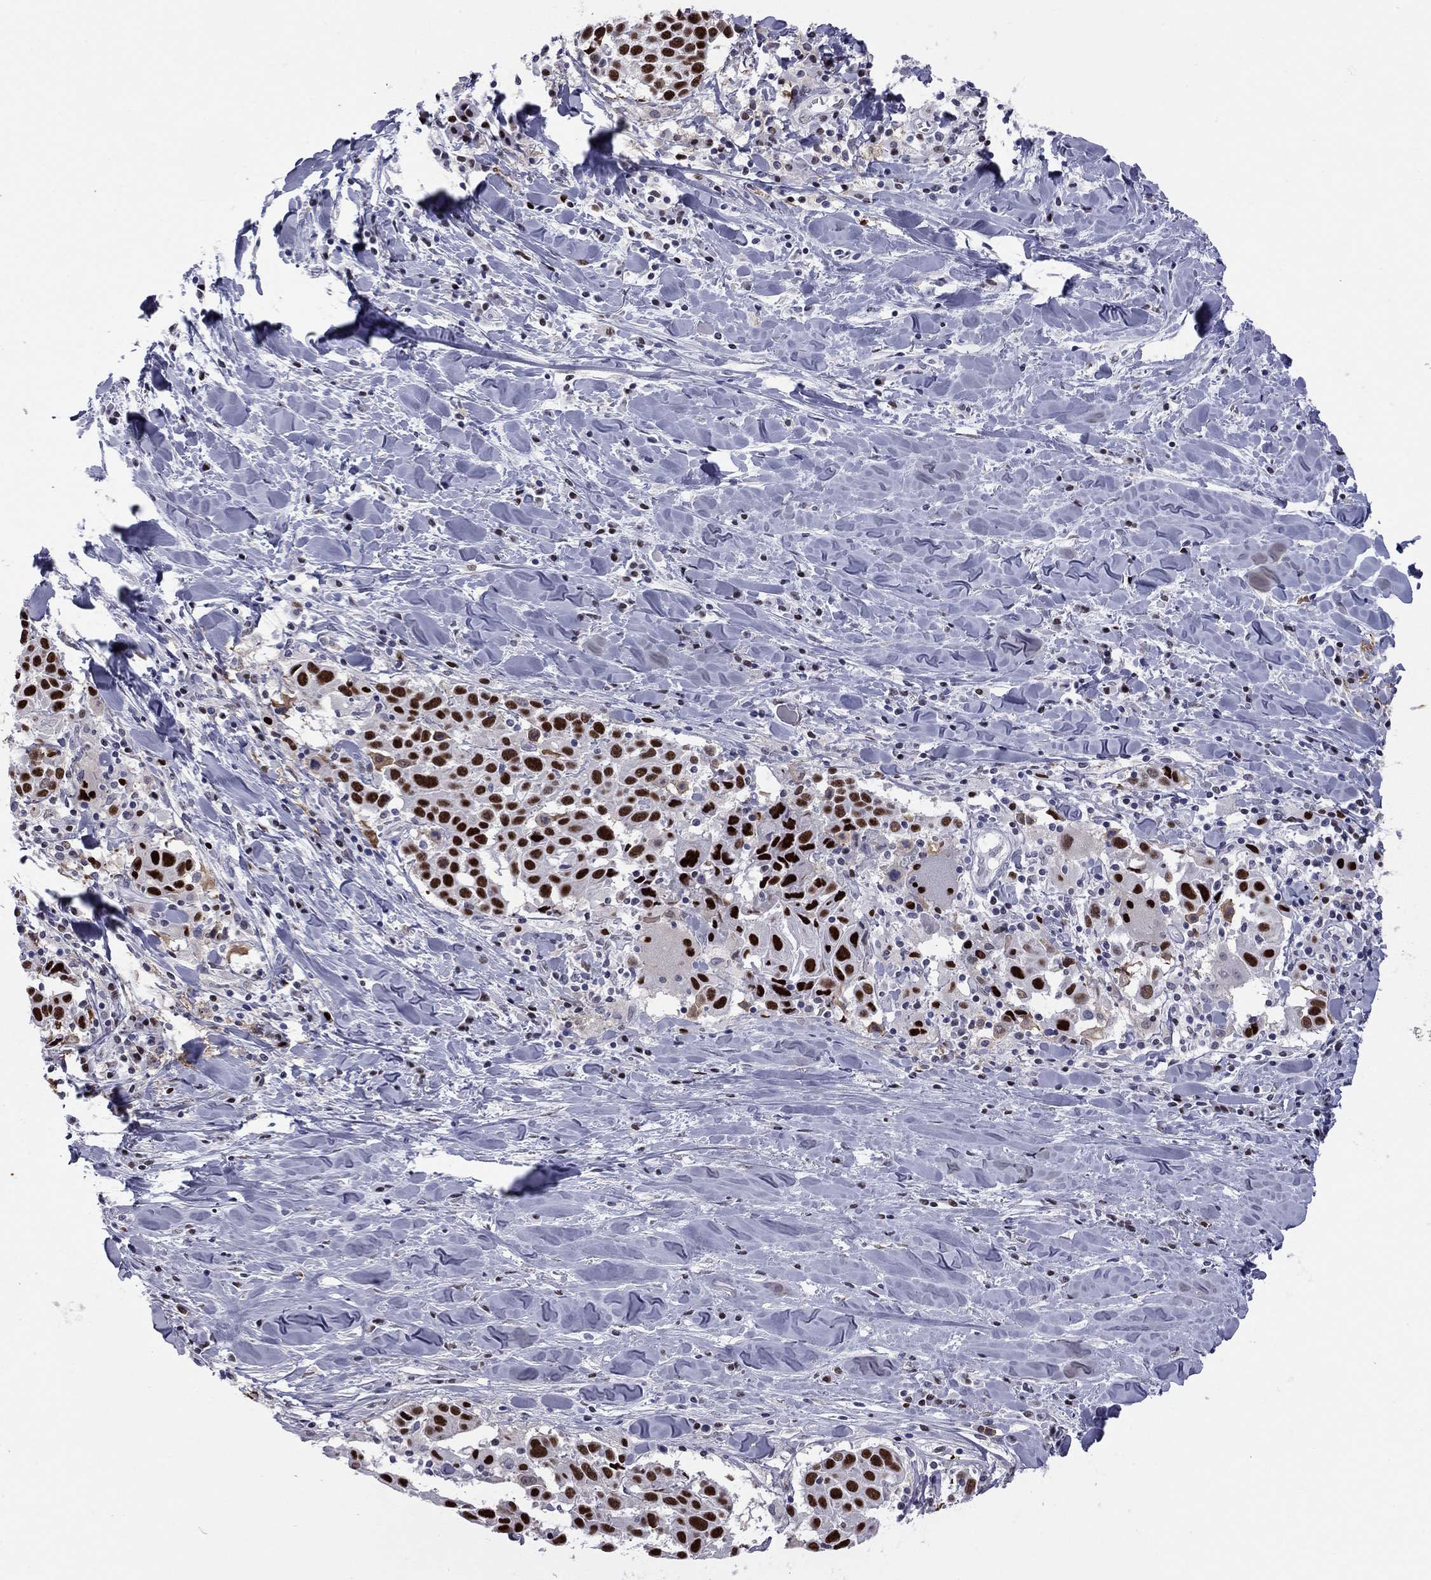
{"staining": {"intensity": "strong", "quantity": ">75%", "location": "nuclear"}, "tissue": "lung cancer", "cell_type": "Tumor cells", "image_type": "cancer", "snomed": [{"axis": "morphology", "description": "Squamous cell carcinoma, NOS"}, {"axis": "topography", "description": "Lung"}], "caption": "The histopathology image exhibits staining of squamous cell carcinoma (lung), revealing strong nuclear protein positivity (brown color) within tumor cells.", "gene": "PCGF3", "patient": {"sex": "male", "age": 57}}